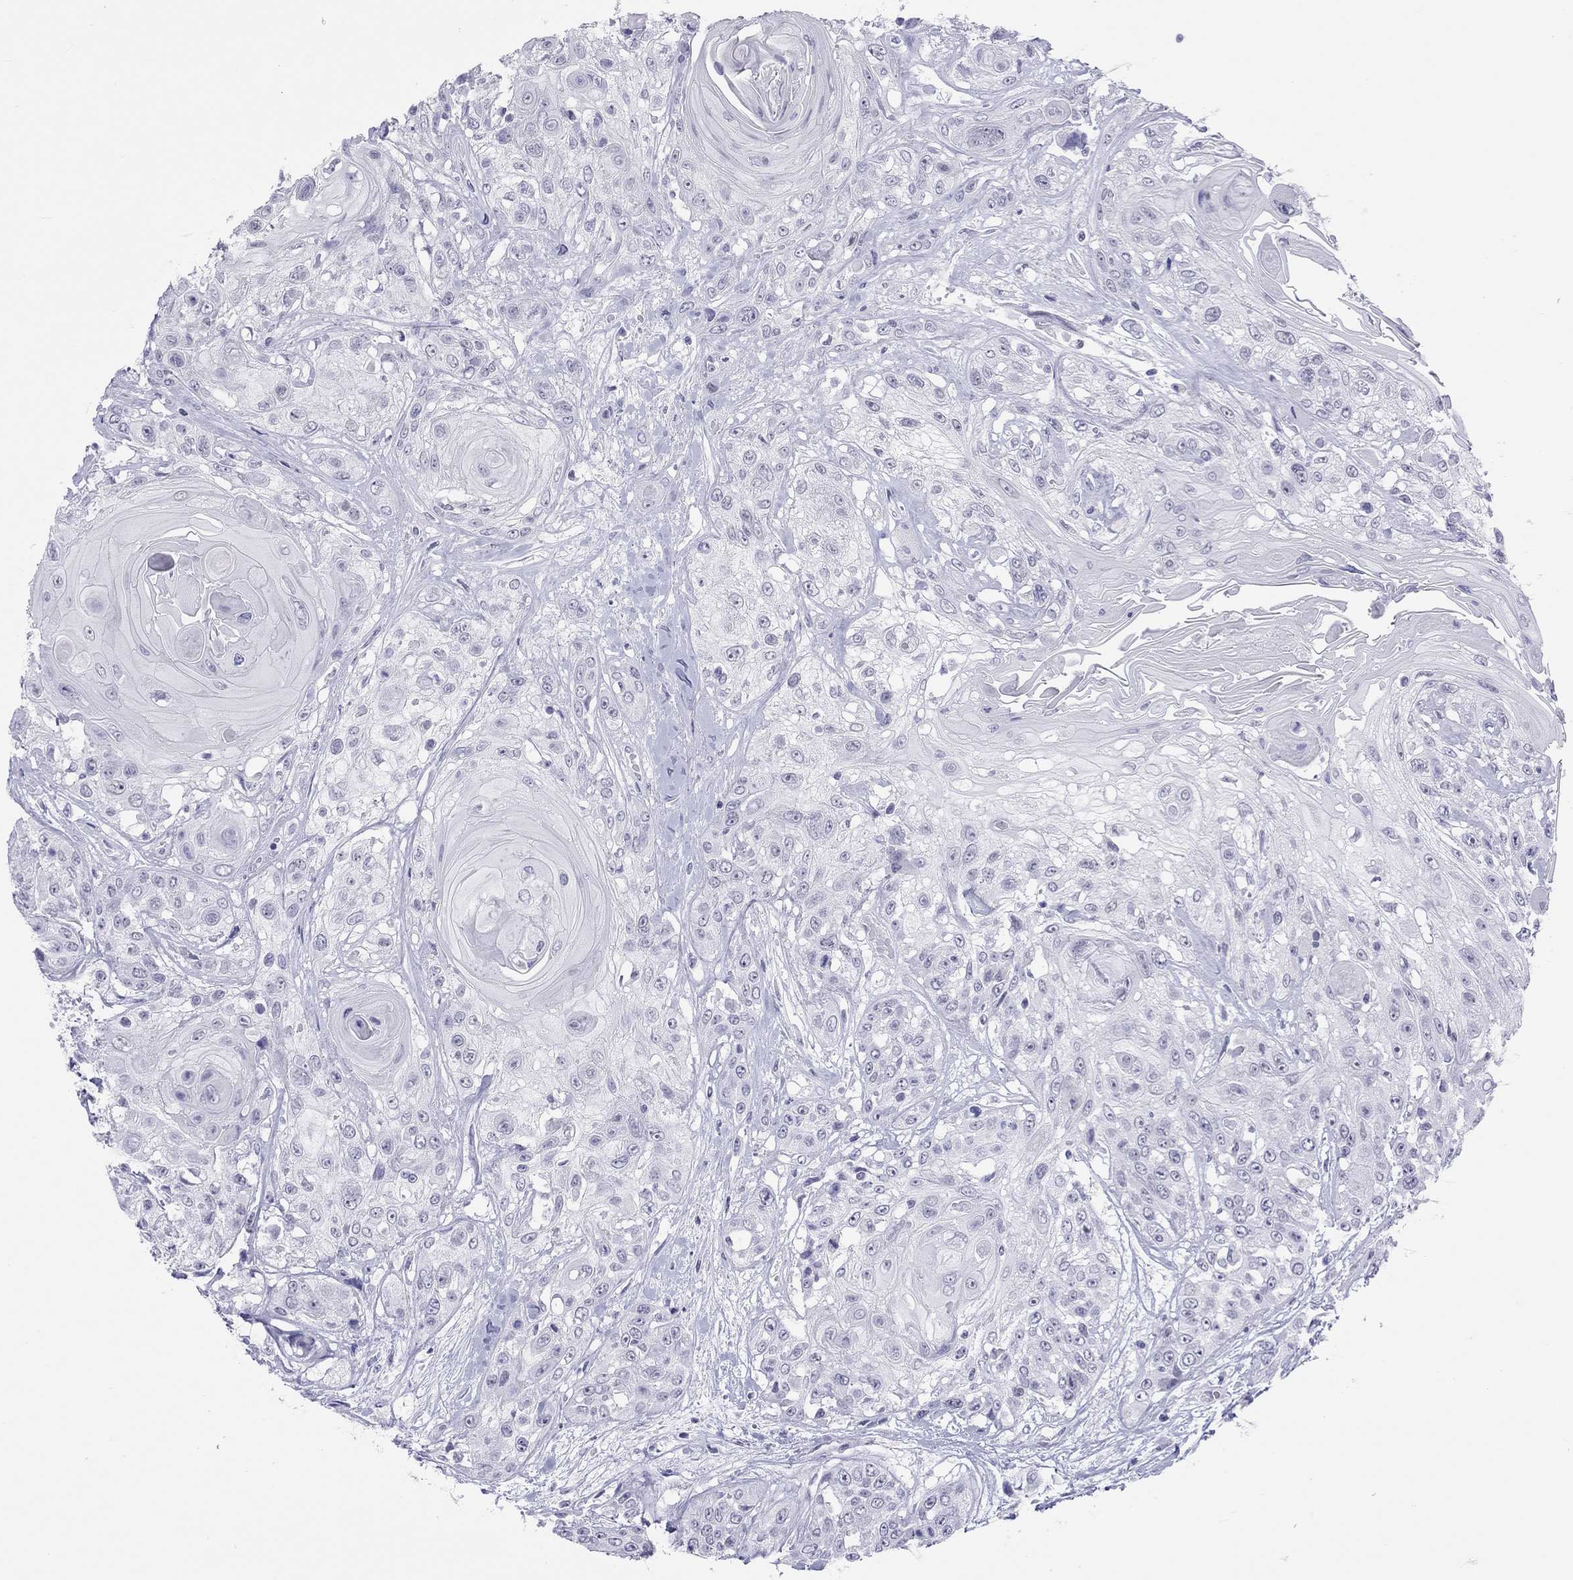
{"staining": {"intensity": "negative", "quantity": "none", "location": "none"}, "tissue": "head and neck cancer", "cell_type": "Tumor cells", "image_type": "cancer", "snomed": [{"axis": "morphology", "description": "Squamous cell carcinoma, NOS"}, {"axis": "topography", "description": "Head-Neck"}], "caption": "This micrograph is of squamous cell carcinoma (head and neck) stained with IHC to label a protein in brown with the nuclei are counter-stained blue. There is no expression in tumor cells.", "gene": "JHY", "patient": {"sex": "female", "age": 59}}